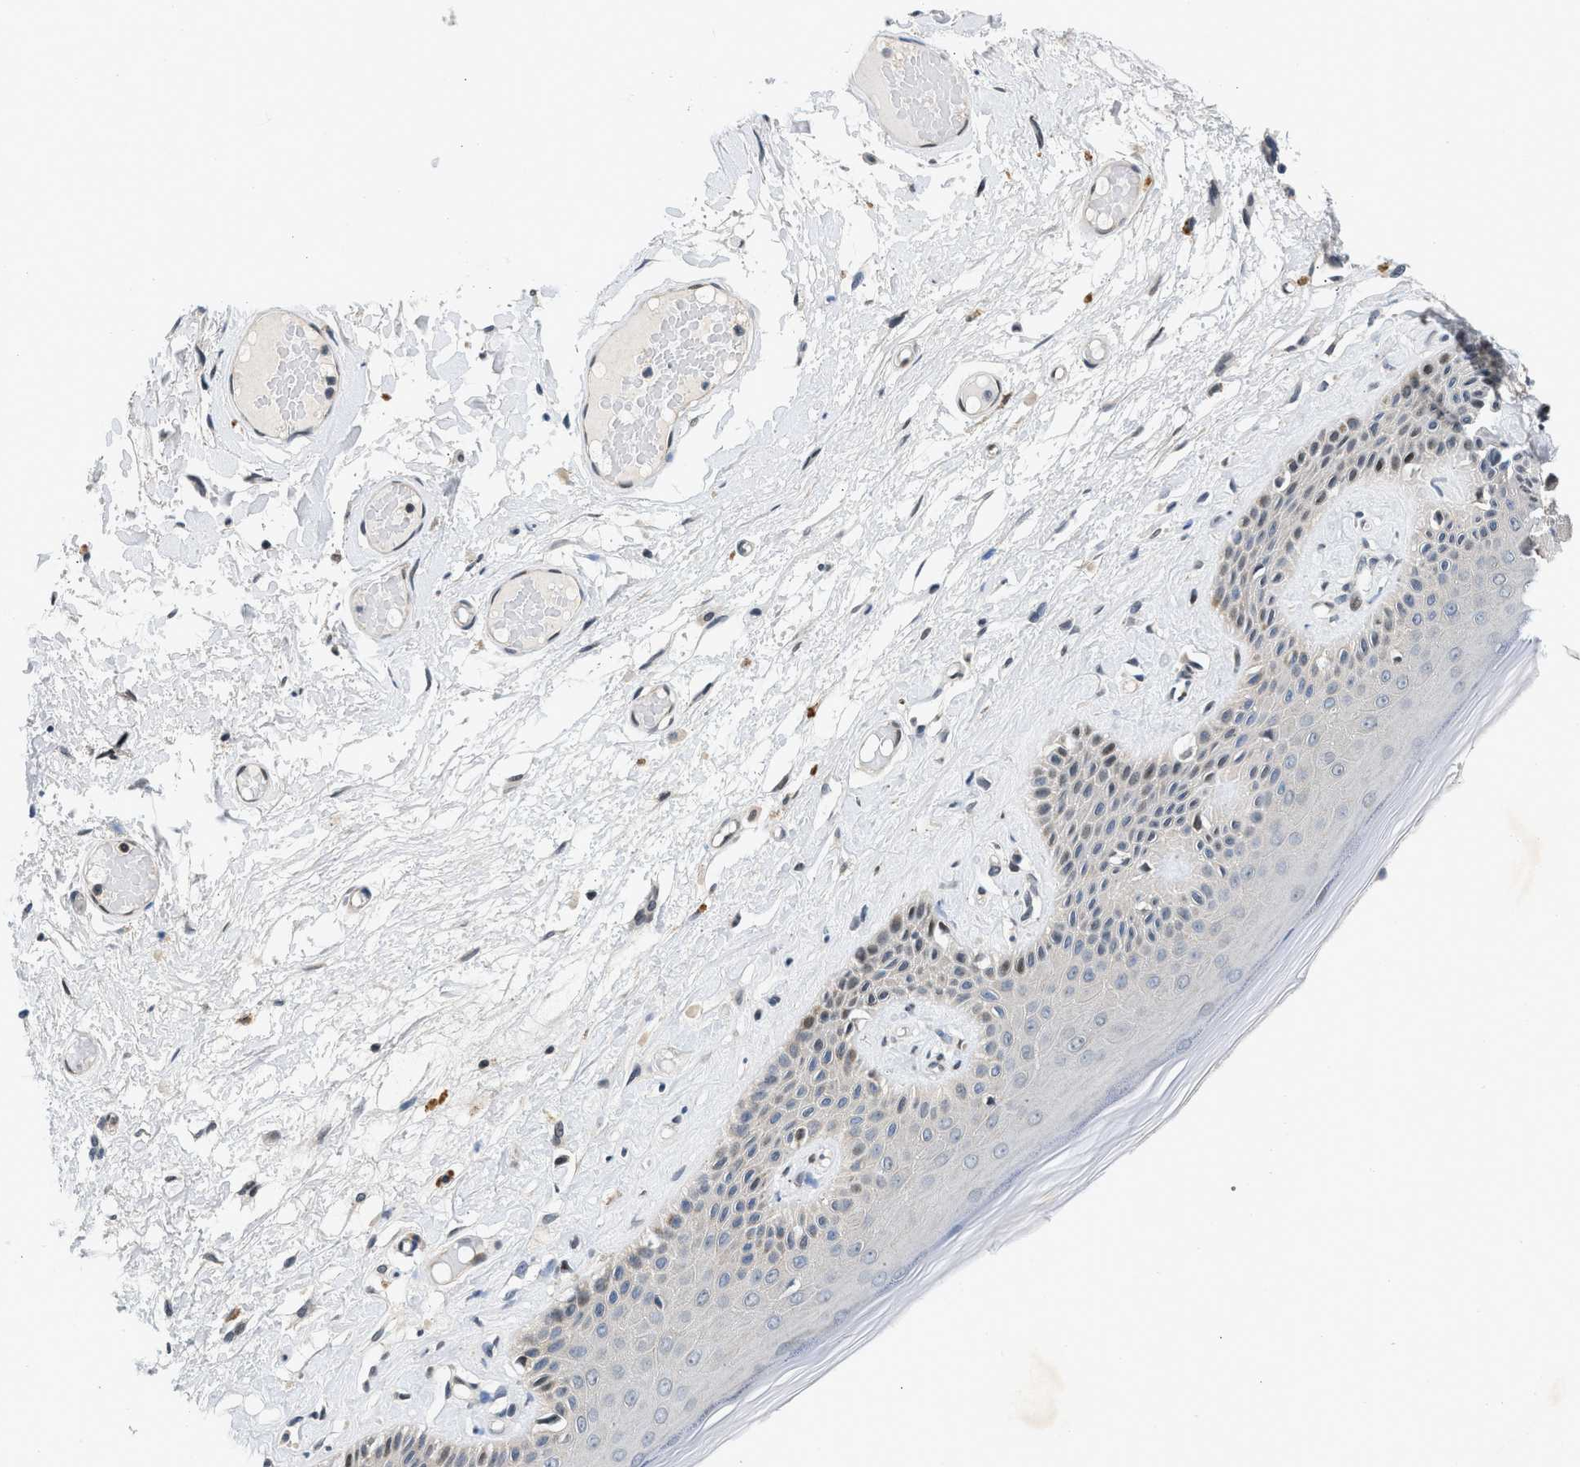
{"staining": {"intensity": "moderate", "quantity": "<25%", "location": "cytoplasmic/membranous,nuclear"}, "tissue": "skin", "cell_type": "Epidermal cells", "image_type": "normal", "snomed": [{"axis": "morphology", "description": "Normal tissue, NOS"}, {"axis": "topography", "description": "Vulva"}], "caption": "Moderate cytoplasmic/membranous,nuclear positivity is appreciated in approximately <25% of epidermal cells in normal skin.", "gene": "OLIG3", "patient": {"sex": "female", "age": 73}}